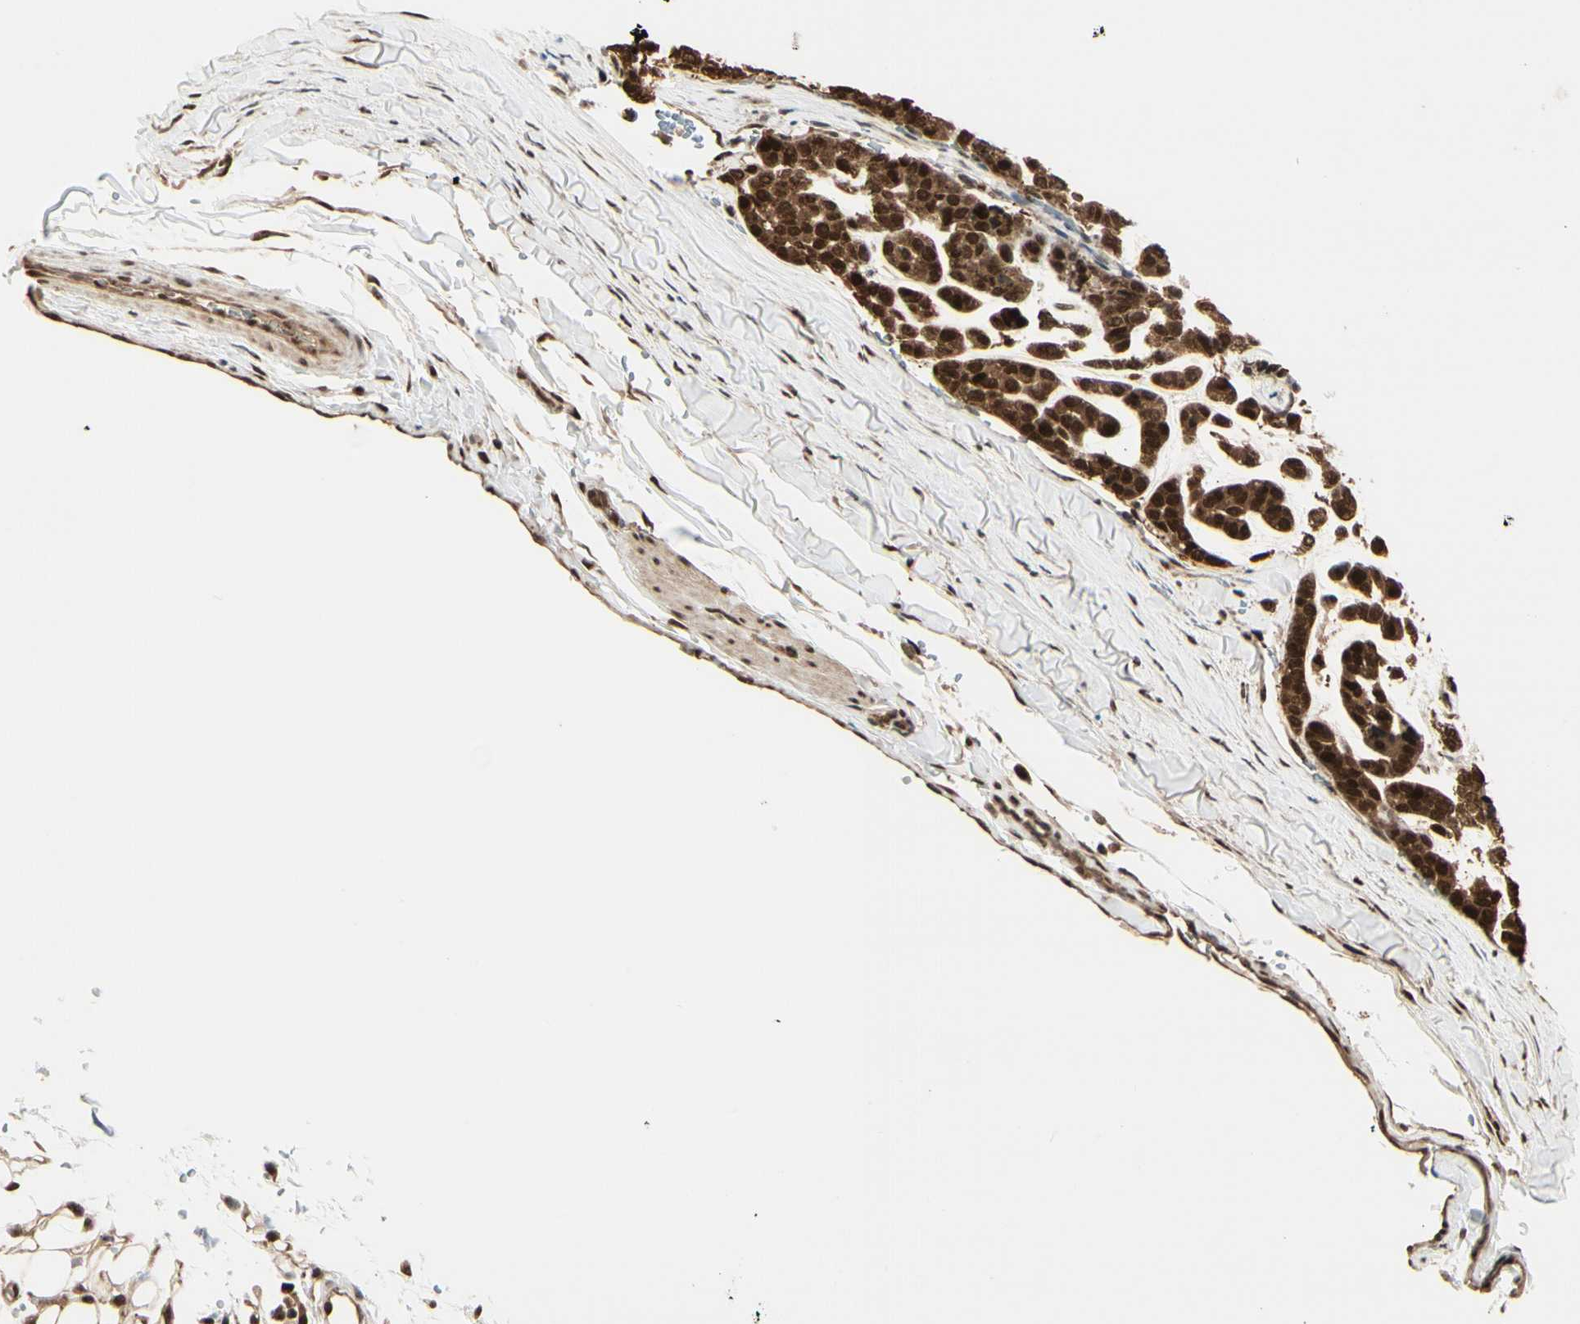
{"staining": {"intensity": "strong", "quantity": ">75%", "location": "cytoplasmic/membranous,nuclear"}, "tissue": "head and neck cancer", "cell_type": "Tumor cells", "image_type": "cancer", "snomed": [{"axis": "morphology", "description": "Adenocarcinoma, NOS"}, {"axis": "morphology", "description": "Adenoma, NOS"}, {"axis": "topography", "description": "Head-Neck"}], "caption": "This micrograph reveals adenocarcinoma (head and neck) stained with IHC to label a protein in brown. The cytoplasmic/membranous and nuclear of tumor cells show strong positivity for the protein. Nuclei are counter-stained blue.", "gene": "HSF1", "patient": {"sex": "female", "age": 55}}